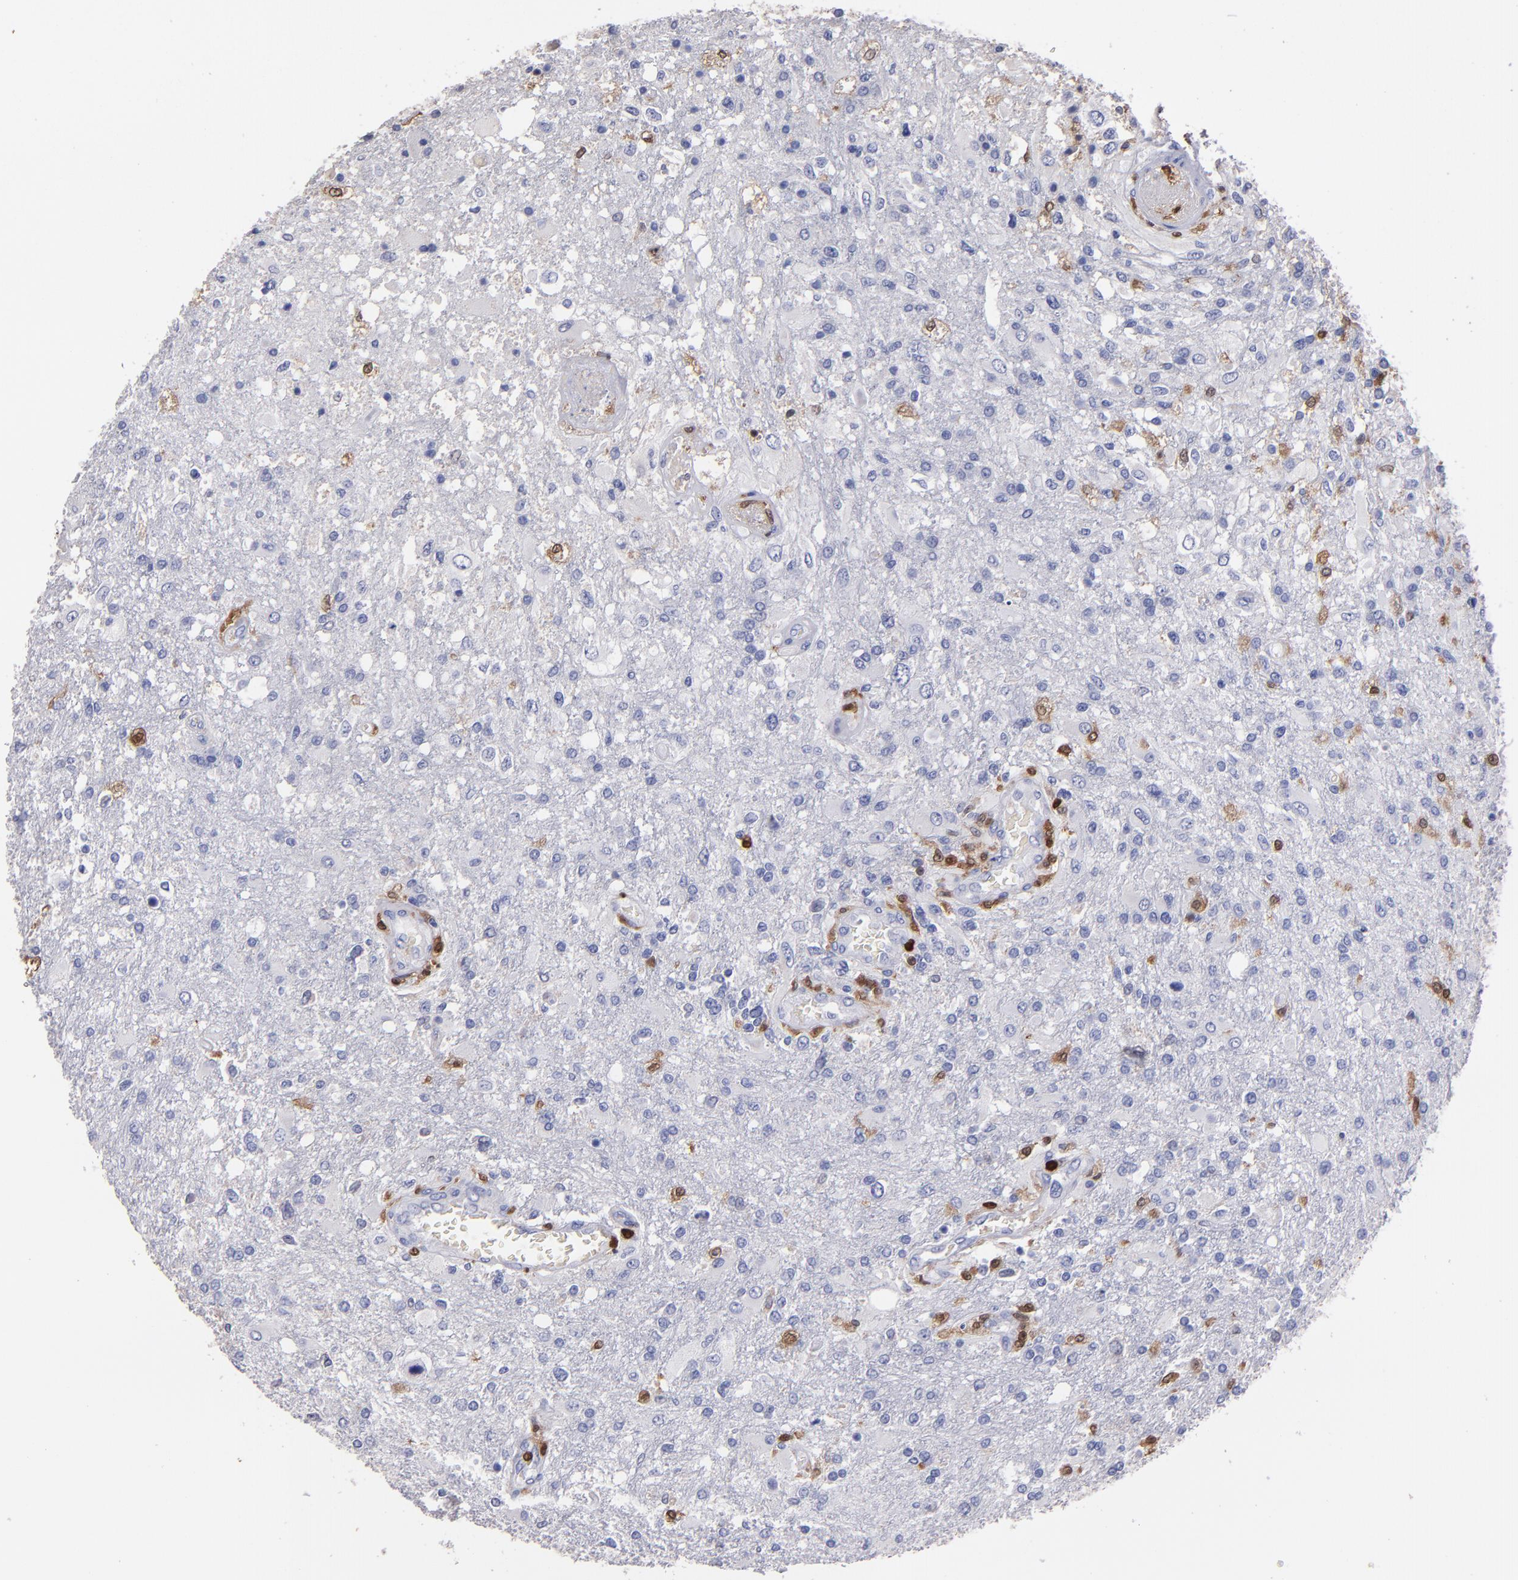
{"staining": {"intensity": "moderate", "quantity": "<25%", "location": "cytoplasmic/membranous,nuclear"}, "tissue": "glioma", "cell_type": "Tumor cells", "image_type": "cancer", "snomed": [{"axis": "morphology", "description": "Glioma, malignant, High grade"}, {"axis": "topography", "description": "Cerebral cortex"}], "caption": "Immunohistochemistry (IHC) staining of glioma, which shows low levels of moderate cytoplasmic/membranous and nuclear positivity in approximately <25% of tumor cells indicating moderate cytoplasmic/membranous and nuclear protein staining. The staining was performed using DAB (brown) for protein detection and nuclei were counterstained in hematoxylin (blue).", "gene": "S100A4", "patient": {"sex": "male", "age": 79}}